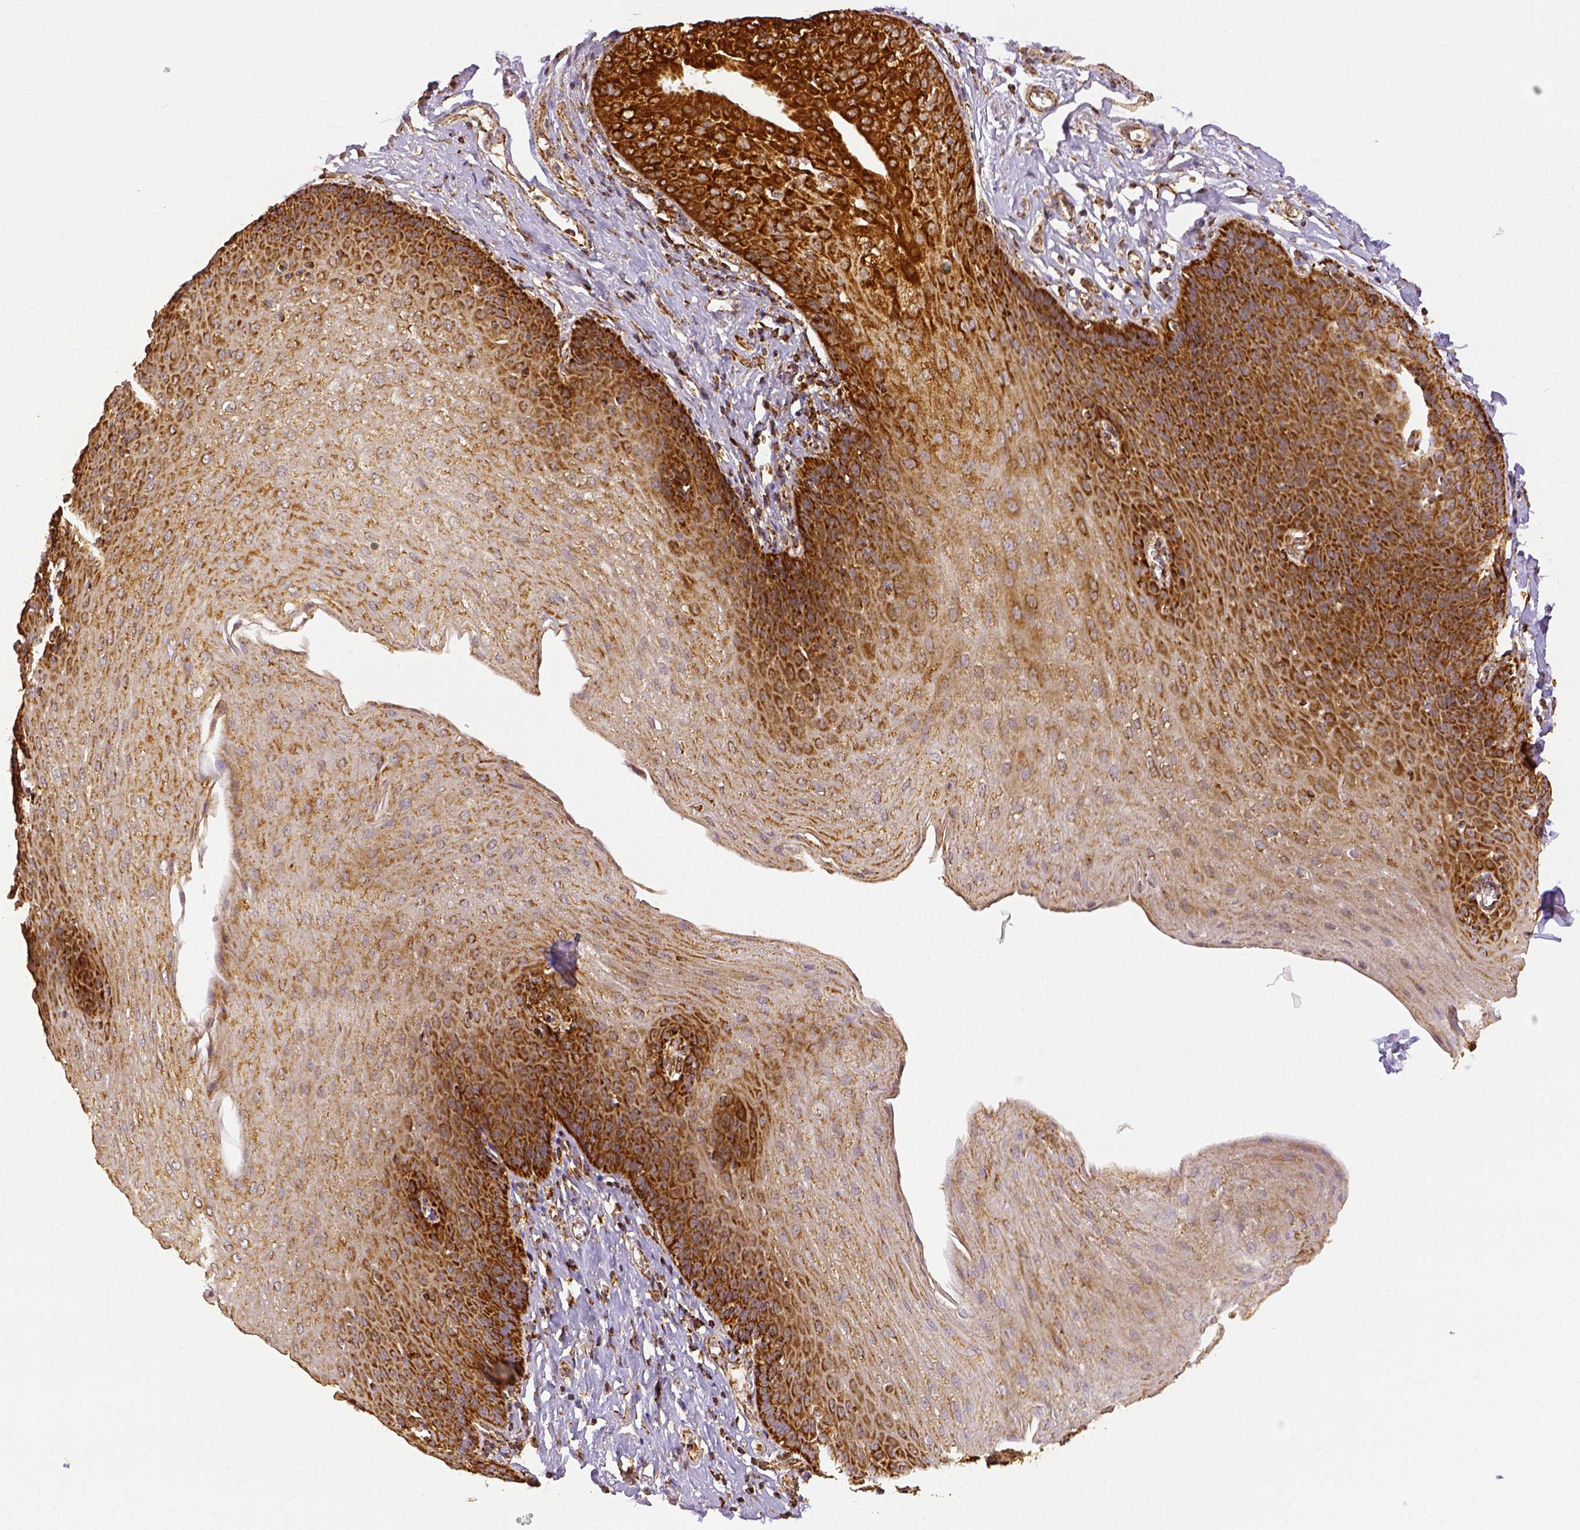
{"staining": {"intensity": "strong", "quantity": ">75%", "location": "cytoplasmic/membranous"}, "tissue": "esophagus", "cell_type": "Squamous epithelial cells", "image_type": "normal", "snomed": [{"axis": "morphology", "description": "Normal tissue, NOS"}, {"axis": "topography", "description": "Esophagus"}], "caption": "The image displays staining of unremarkable esophagus, revealing strong cytoplasmic/membranous protein staining (brown color) within squamous epithelial cells. The protein of interest is stained brown, and the nuclei are stained in blue (DAB (3,3'-diaminobenzidine) IHC with brightfield microscopy, high magnification).", "gene": "SDHB", "patient": {"sex": "female", "age": 81}}